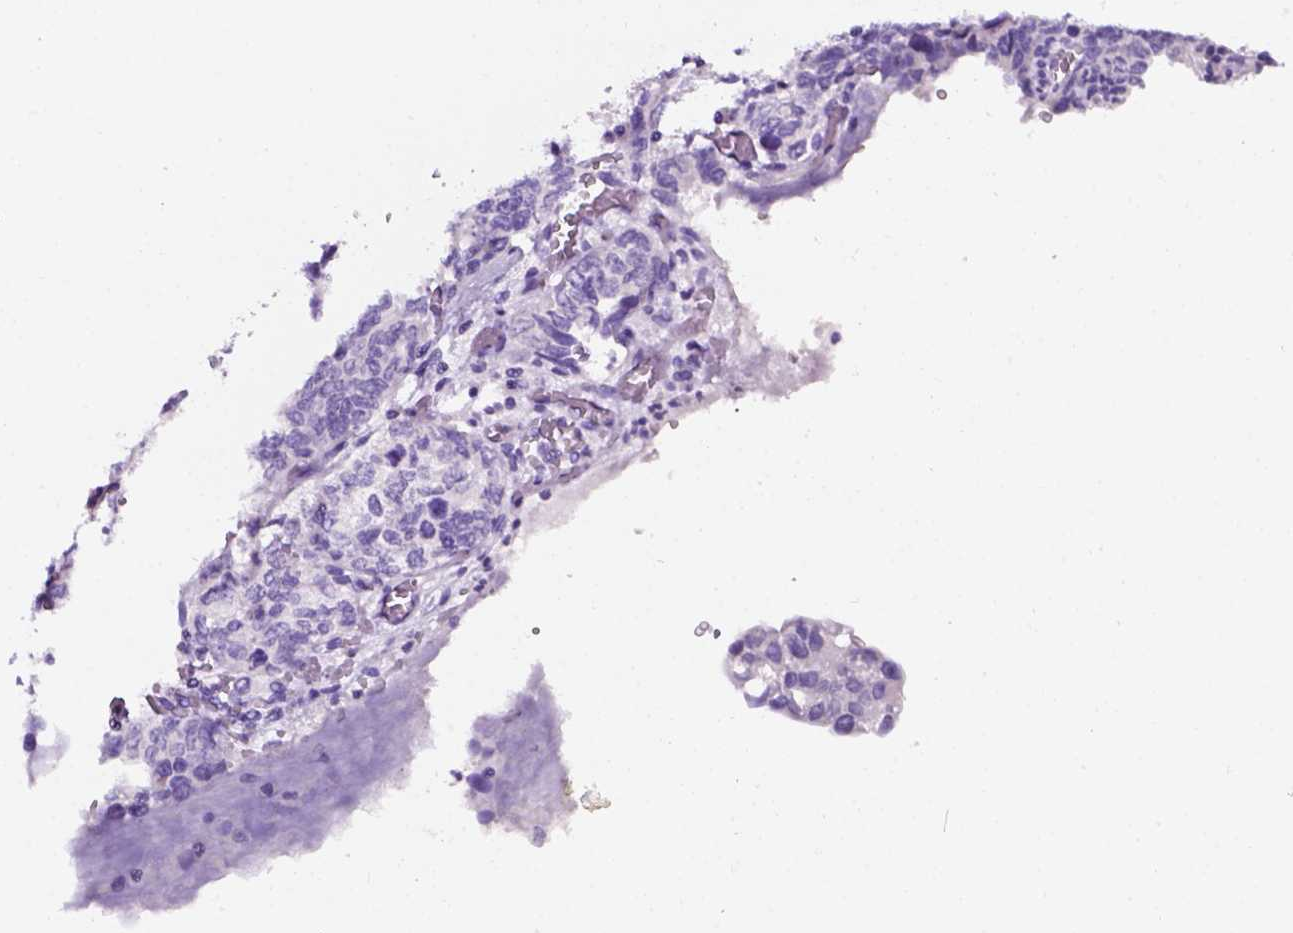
{"staining": {"intensity": "negative", "quantity": "none", "location": "none"}, "tissue": "ovarian cancer", "cell_type": "Tumor cells", "image_type": "cancer", "snomed": [{"axis": "morphology", "description": "Cystadenocarcinoma, serous, NOS"}, {"axis": "topography", "description": "Ovary"}], "caption": "Histopathology image shows no protein expression in tumor cells of ovarian serous cystadenocarcinoma tissue.", "gene": "LELP1", "patient": {"sex": "female", "age": 69}}